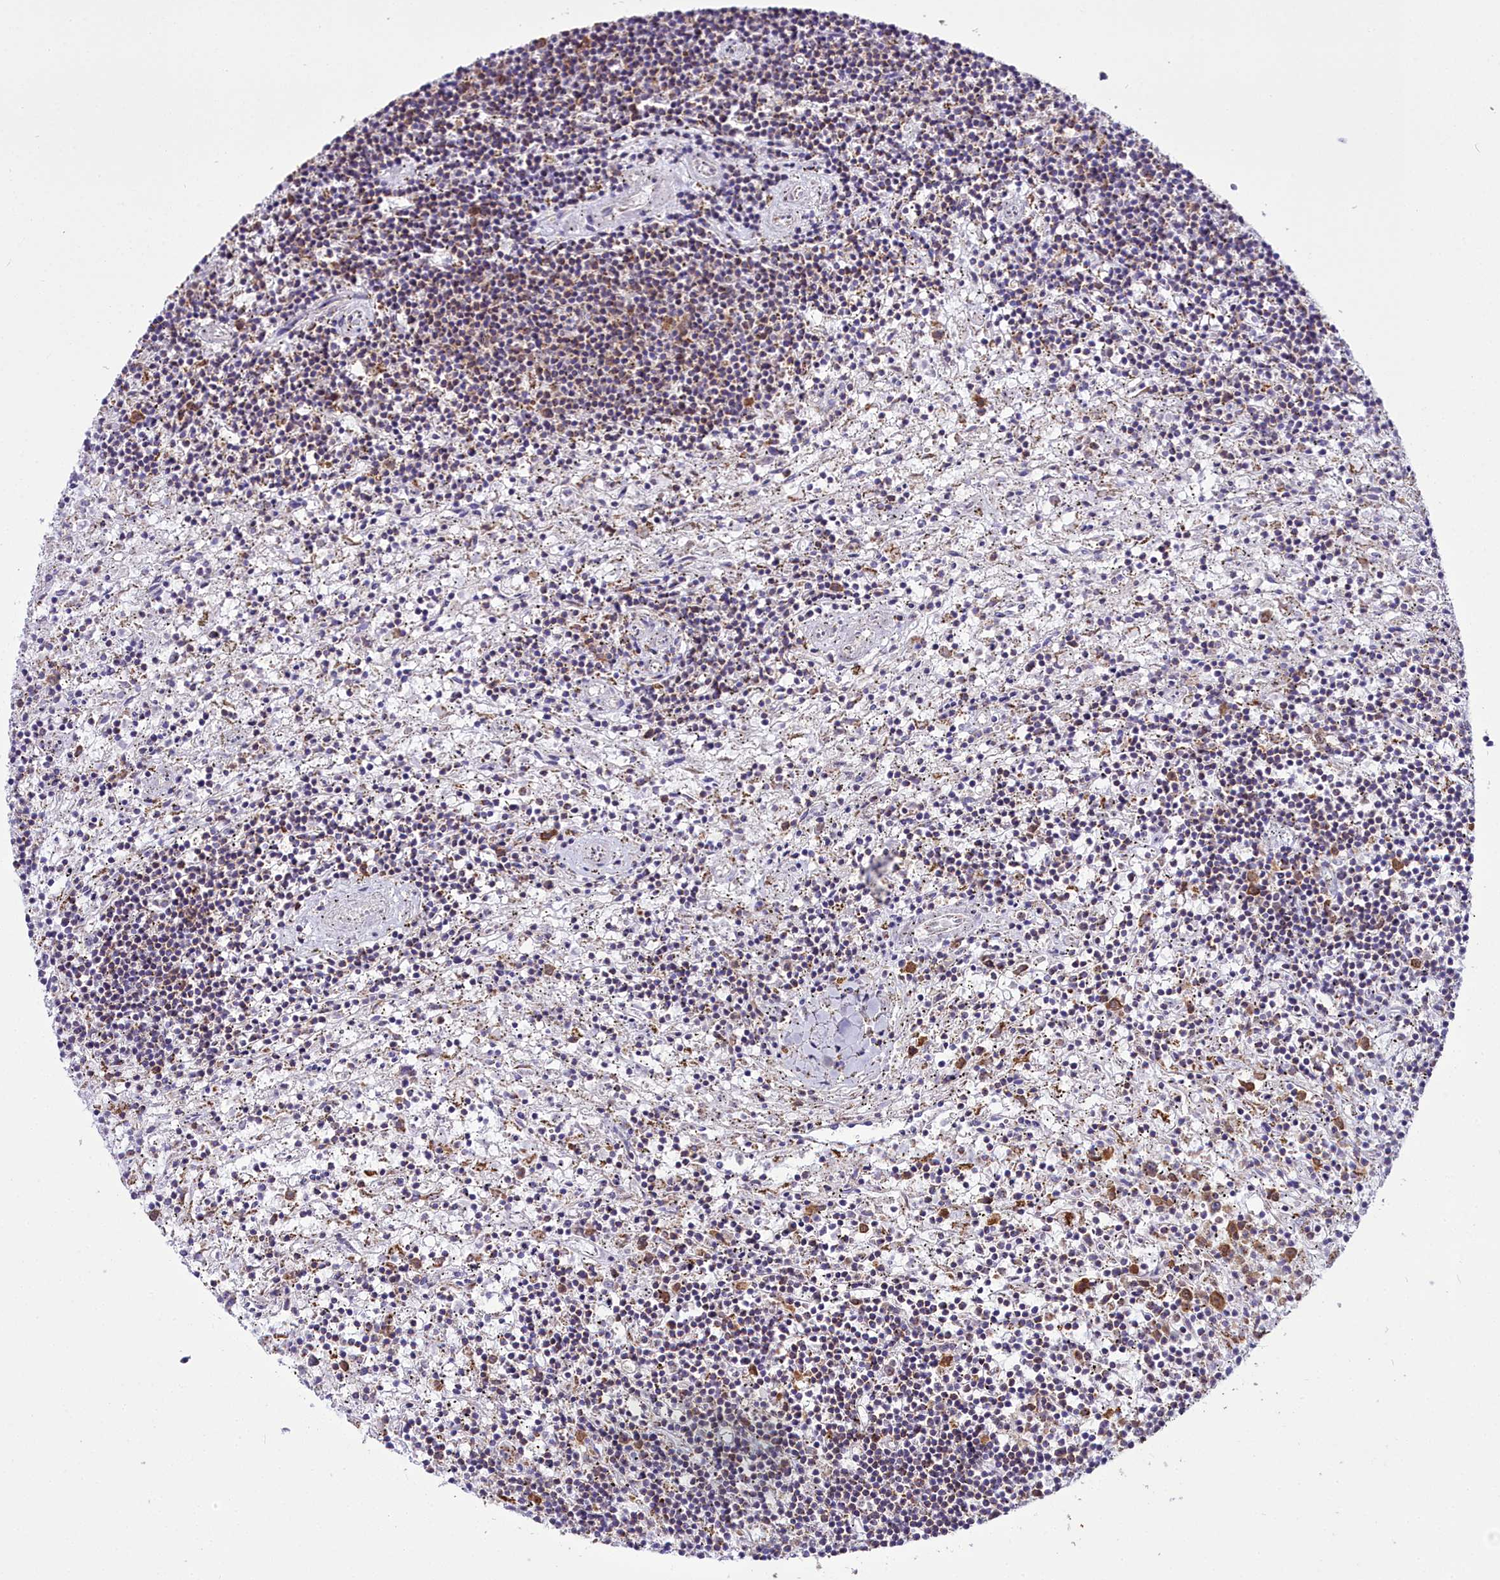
{"staining": {"intensity": "moderate", "quantity": "<25%", "location": "cytoplasmic/membranous"}, "tissue": "lymphoma", "cell_type": "Tumor cells", "image_type": "cancer", "snomed": [{"axis": "morphology", "description": "Malignant lymphoma, non-Hodgkin's type, Low grade"}, {"axis": "topography", "description": "Spleen"}], "caption": "The micrograph displays immunohistochemical staining of low-grade malignant lymphoma, non-Hodgkin's type. There is moderate cytoplasmic/membranous positivity is appreciated in about <25% of tumor cells. (Stains: DAB in brown, nuclei in blue, Microscopy: brightfield microscopy at high magnification).", "gene": "WDFY3", "patient": {"sex": "male", "age": 76}}